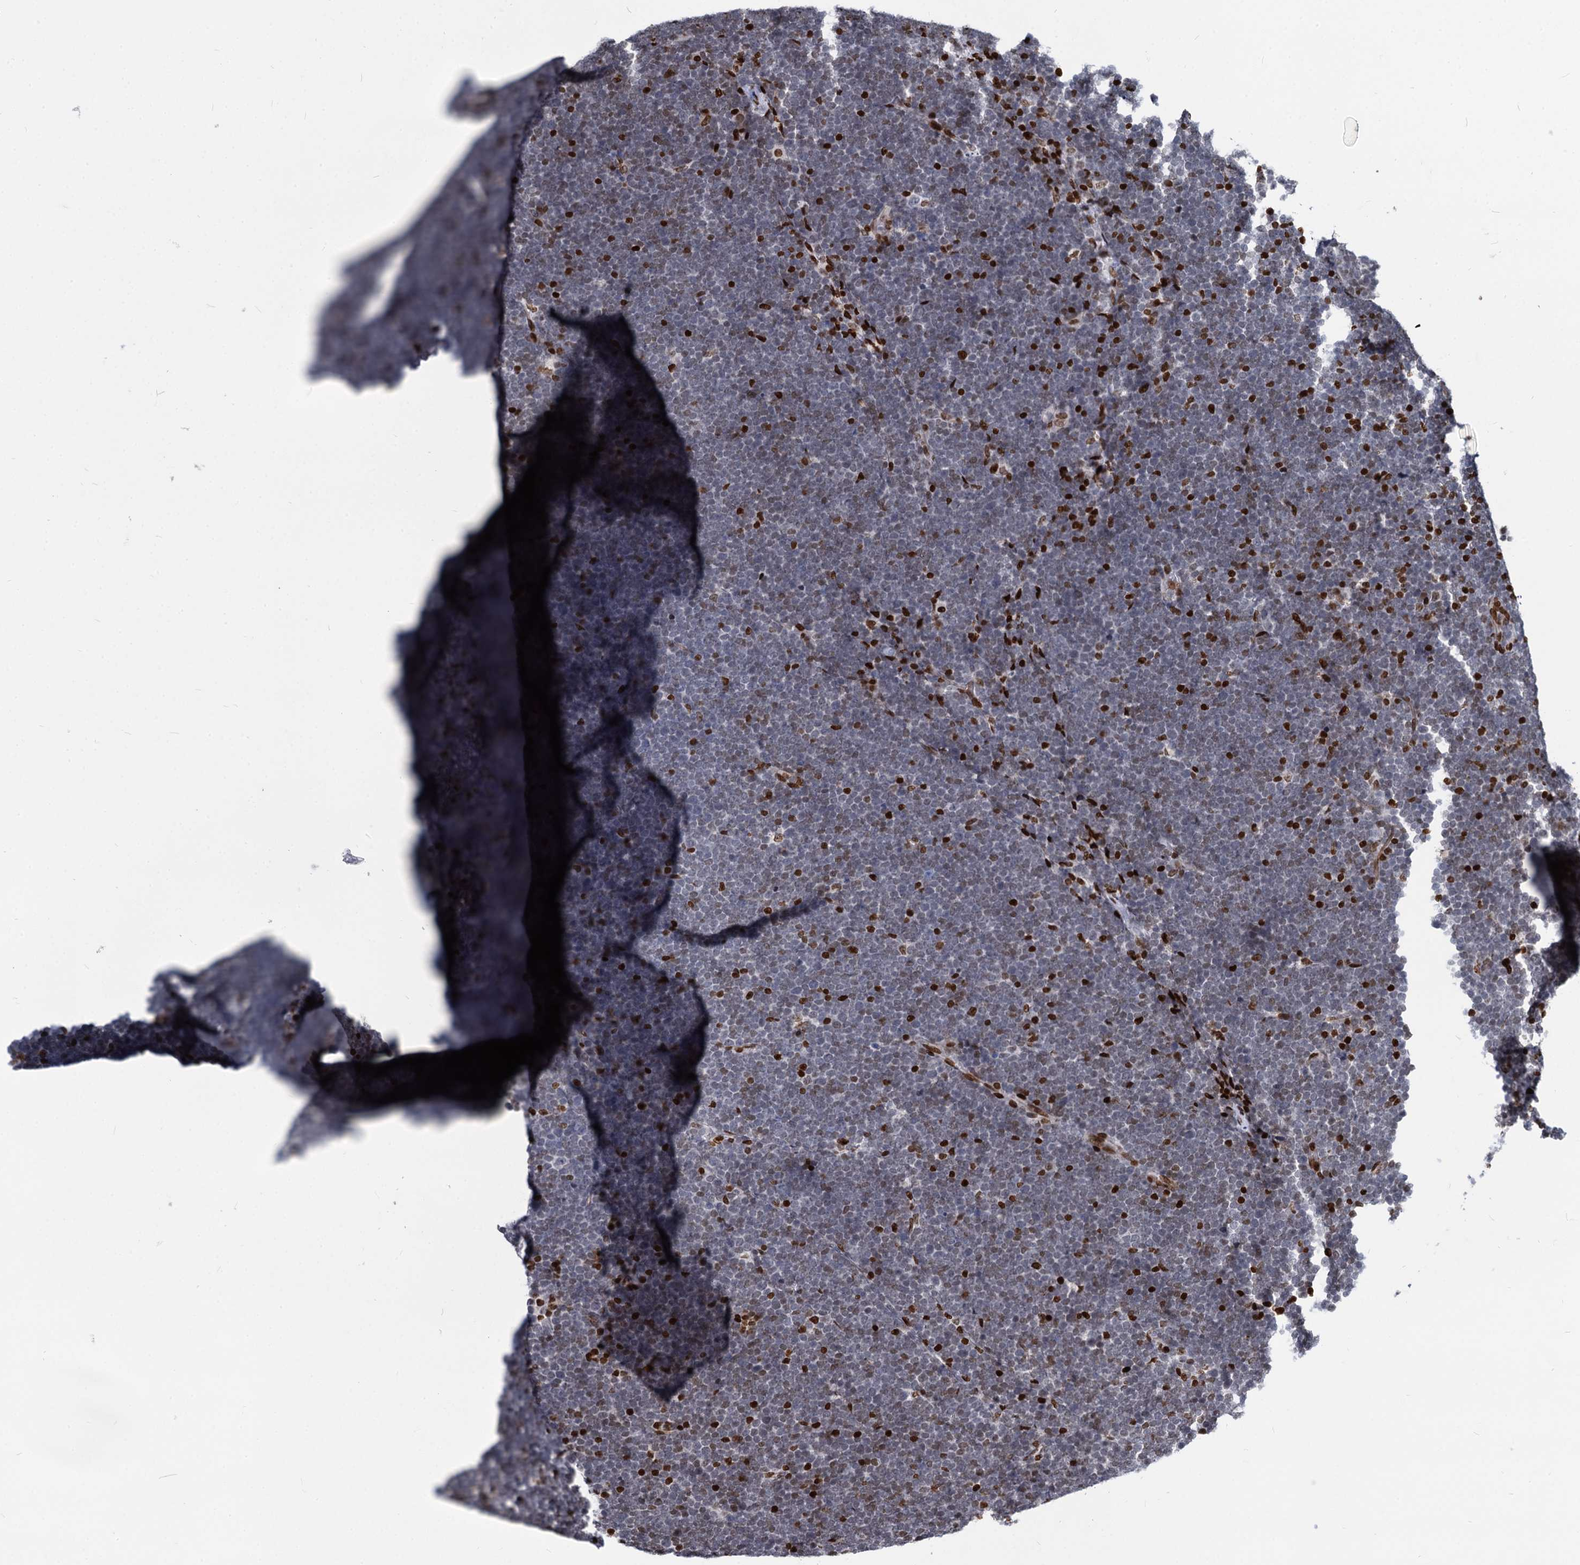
{"staining": {"intensity": "moderate", "quantity": "25%-75%", "location": "nuclear"}, "tissue": "lymphoma", "cell_type": "Tumor cells", "image_type": "cancer", "snomed": [{"axis": "morphology", "description": "Malignant lymphoma, non-Hodgkin's type, High grade"}, {"axis": "topography", "description": "Lymph node"}], "caption": "About 25%-75% of tumor cells in lymphoma demonstrate moderate nuclear protein positivity as visualized by brown immunohistochemical staining.", "gene": "MECP2", "patient": {"sex": "male", "age": 13}}